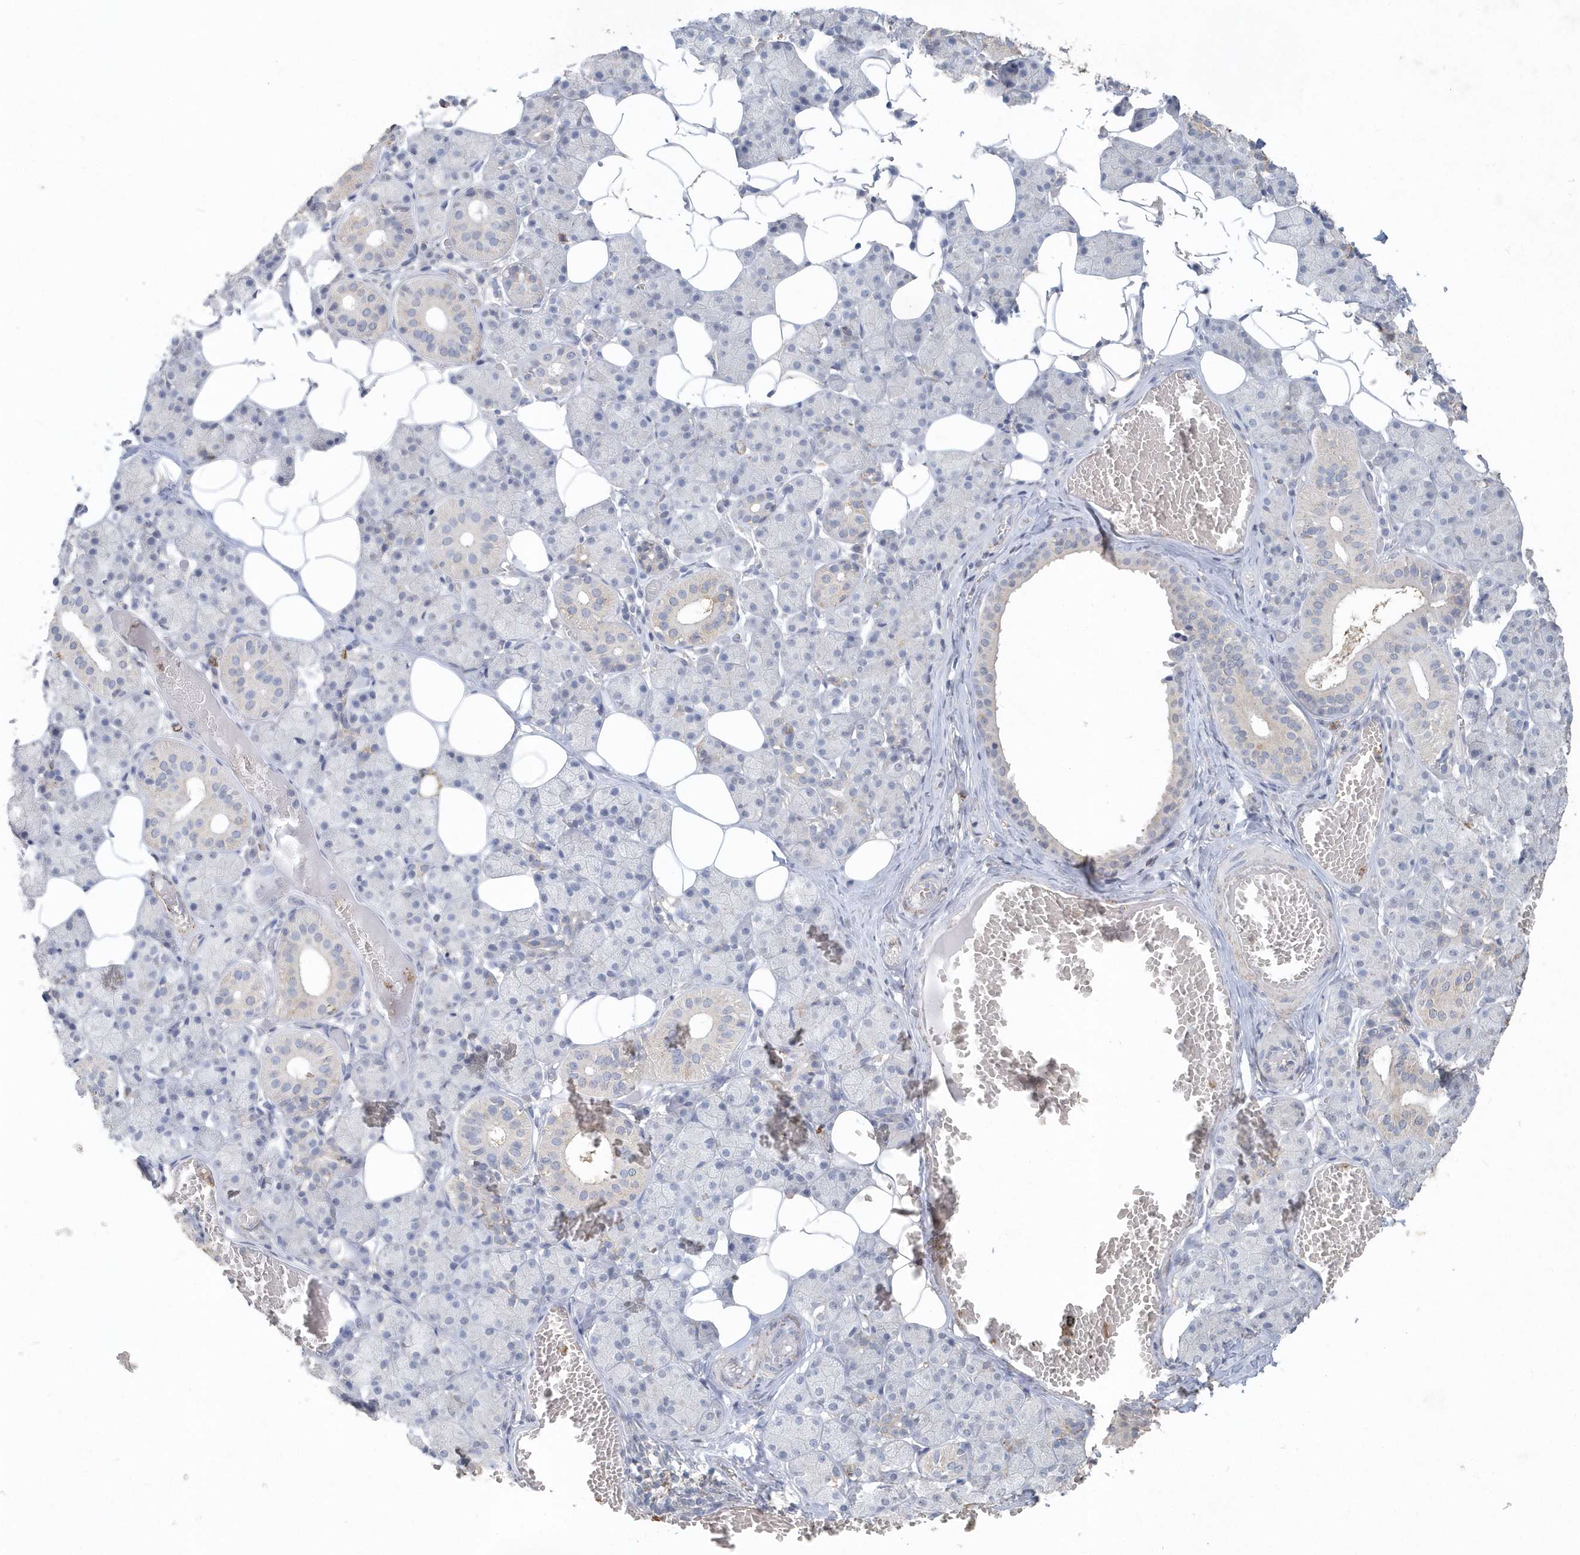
{"staining": {"intensity": "weak", "quantity": "<25%", "location": "cytoplasmic/membranous"}, "tissue": "salivary gland", "cell_type": "Glandular cells", "image_type": "normal", "snomed": [{"axis": "morphology", "description": "Normal tissue, NOS"}, {"axis": "topography", "description": "Salivary gland"}], "caption": "The photomicrograph exhibits no staining of glandular cells in benign salivary gland. The staining was performed using DAB (3,3'-diaminobenzidine) to visualize the protein expression in brown, while the nuclei were stained in blue with hematoxylin (Magnification: 20x).", "gene": "PDCD1", "patient": {"sex": "female", "age": 33}}